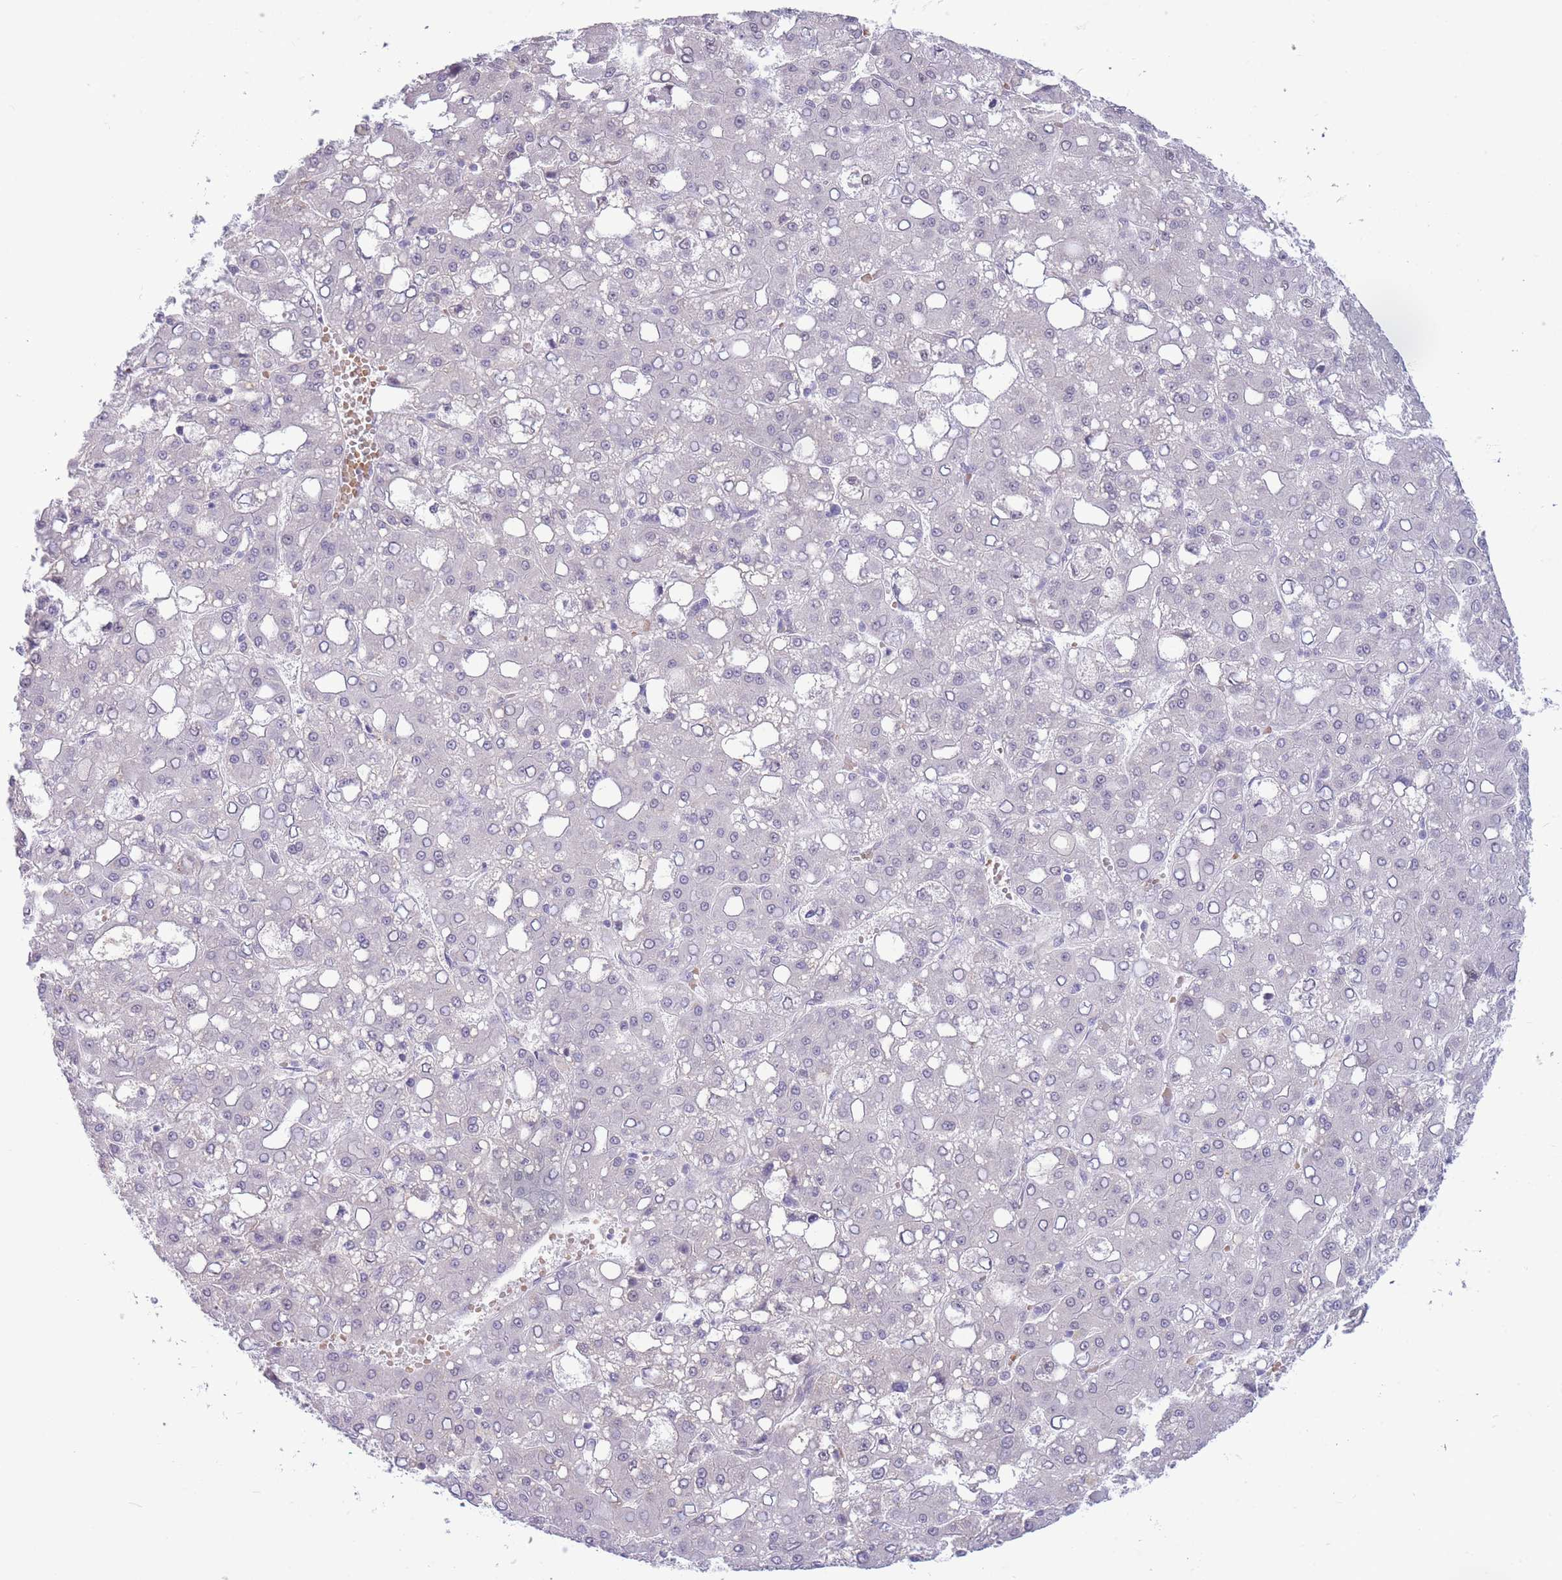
{"staining": {"intensity": "negative", "quantity": "none", "location": "none"}, "tissue": "liver cancer", "cell_type": "Tumor cells", "image_type": "cancer", "snomed": [{"axis": "morphology", "description": "Carcinoma, Hepatocellular, NOS"}, {"axis": "topography", "description": "Liver"}], "caption": "This is an immunohistochemistry (IHC) photomicrograph of human liver cancer. There is no expression in tumor cells.", "gene": "FBXO46", "patient": {"sex": "male", "age": 65}}